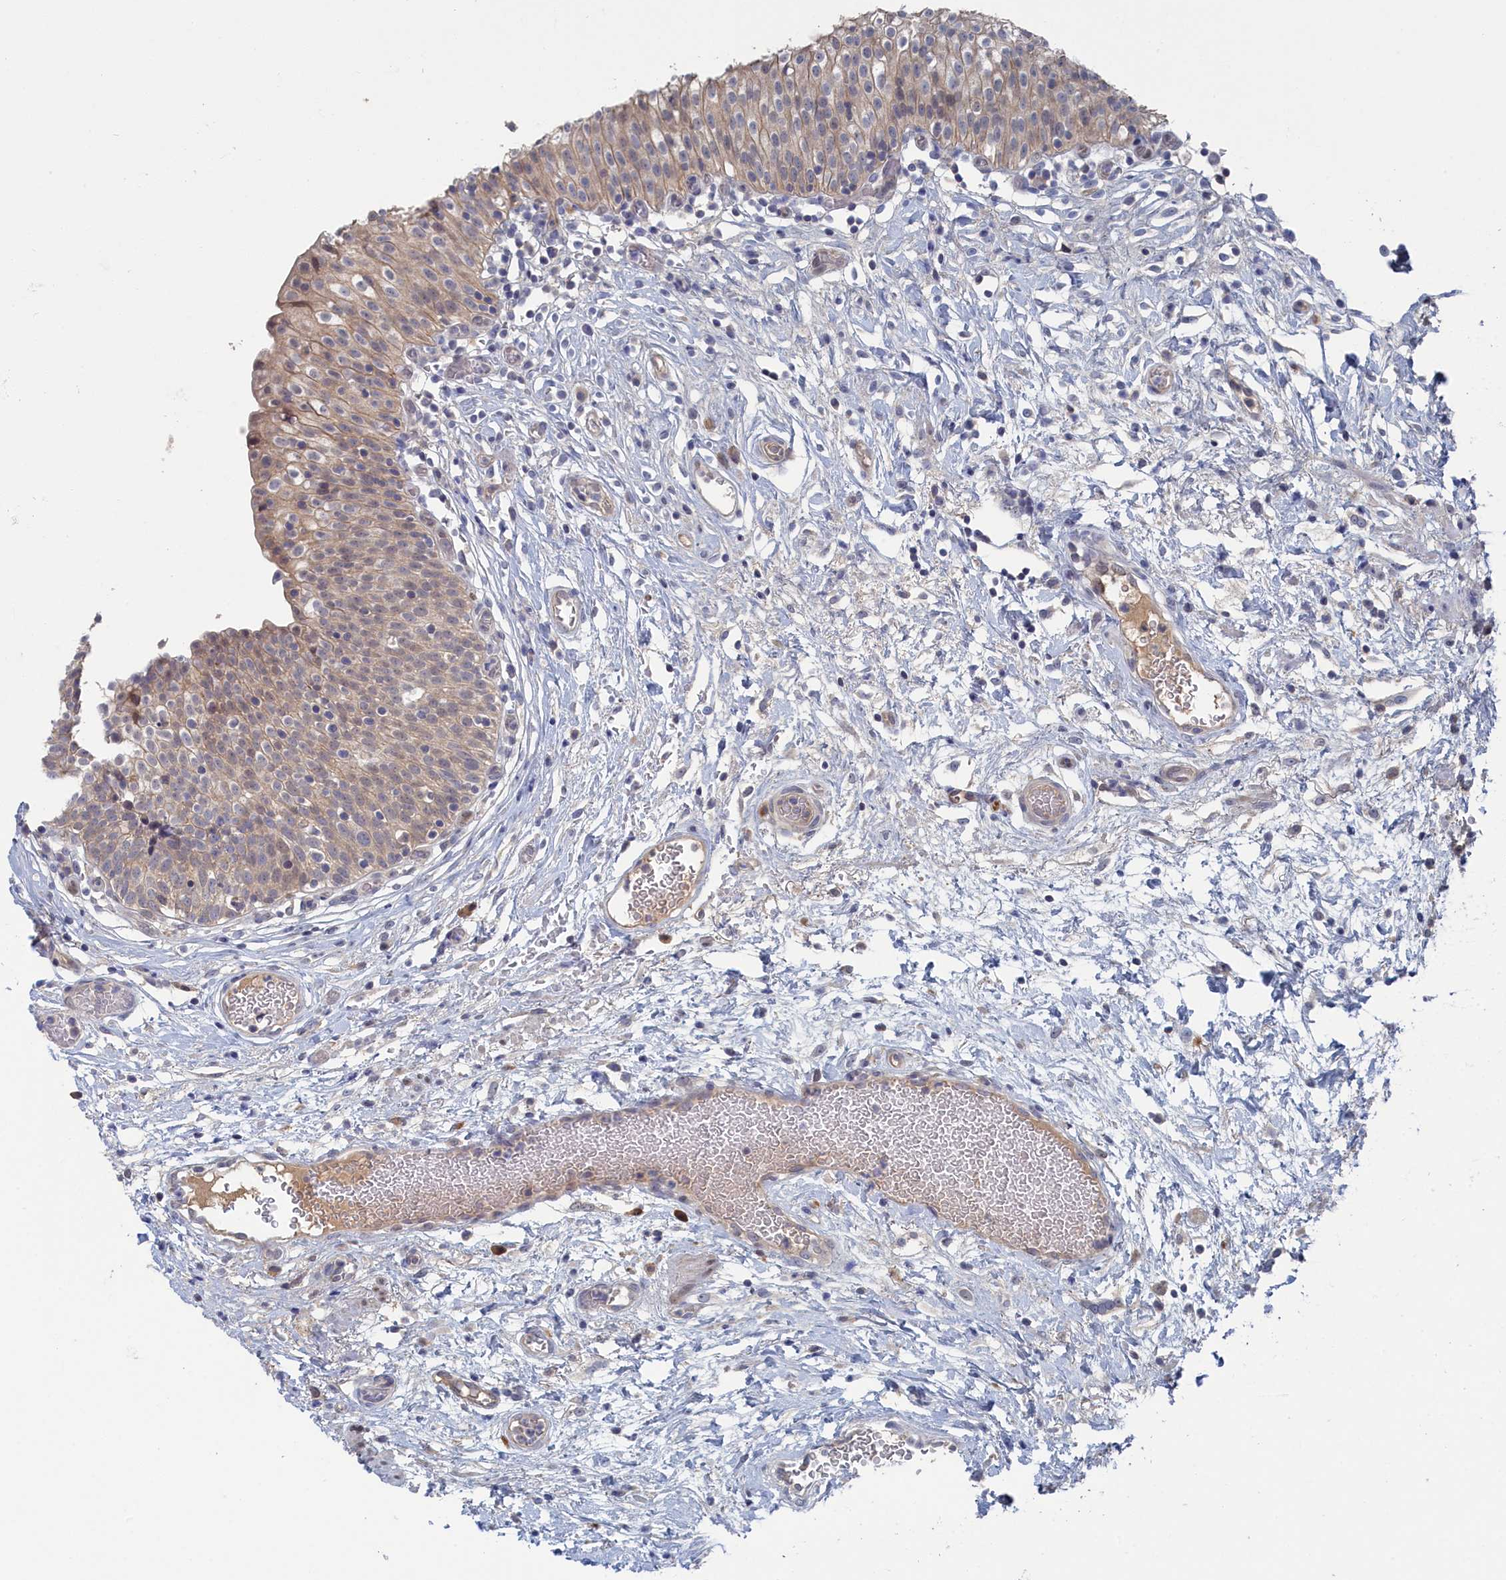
{"staining": {"intensity": "weak", "quantity": "25%-75%", "location": "cytoplasmic/membranous"}, "tissue": "urinary bladder", "cell_type": "Urothelial cells", "image_type": "normal", "snomed": [{"axis": "morphology", "description": "Normal tissue, NOS"}, {"axis": "topography", "description": "Urinary bladder"}], "caption": "DAB immunohistochemical staining of normal human urinary bladder exhibits weak cytoplasmic/membranous protein expression in approximately 25%-75% of urothelial cells.", "gene": "IRGQ", "patient": {"sex": "male", "age": 55}}